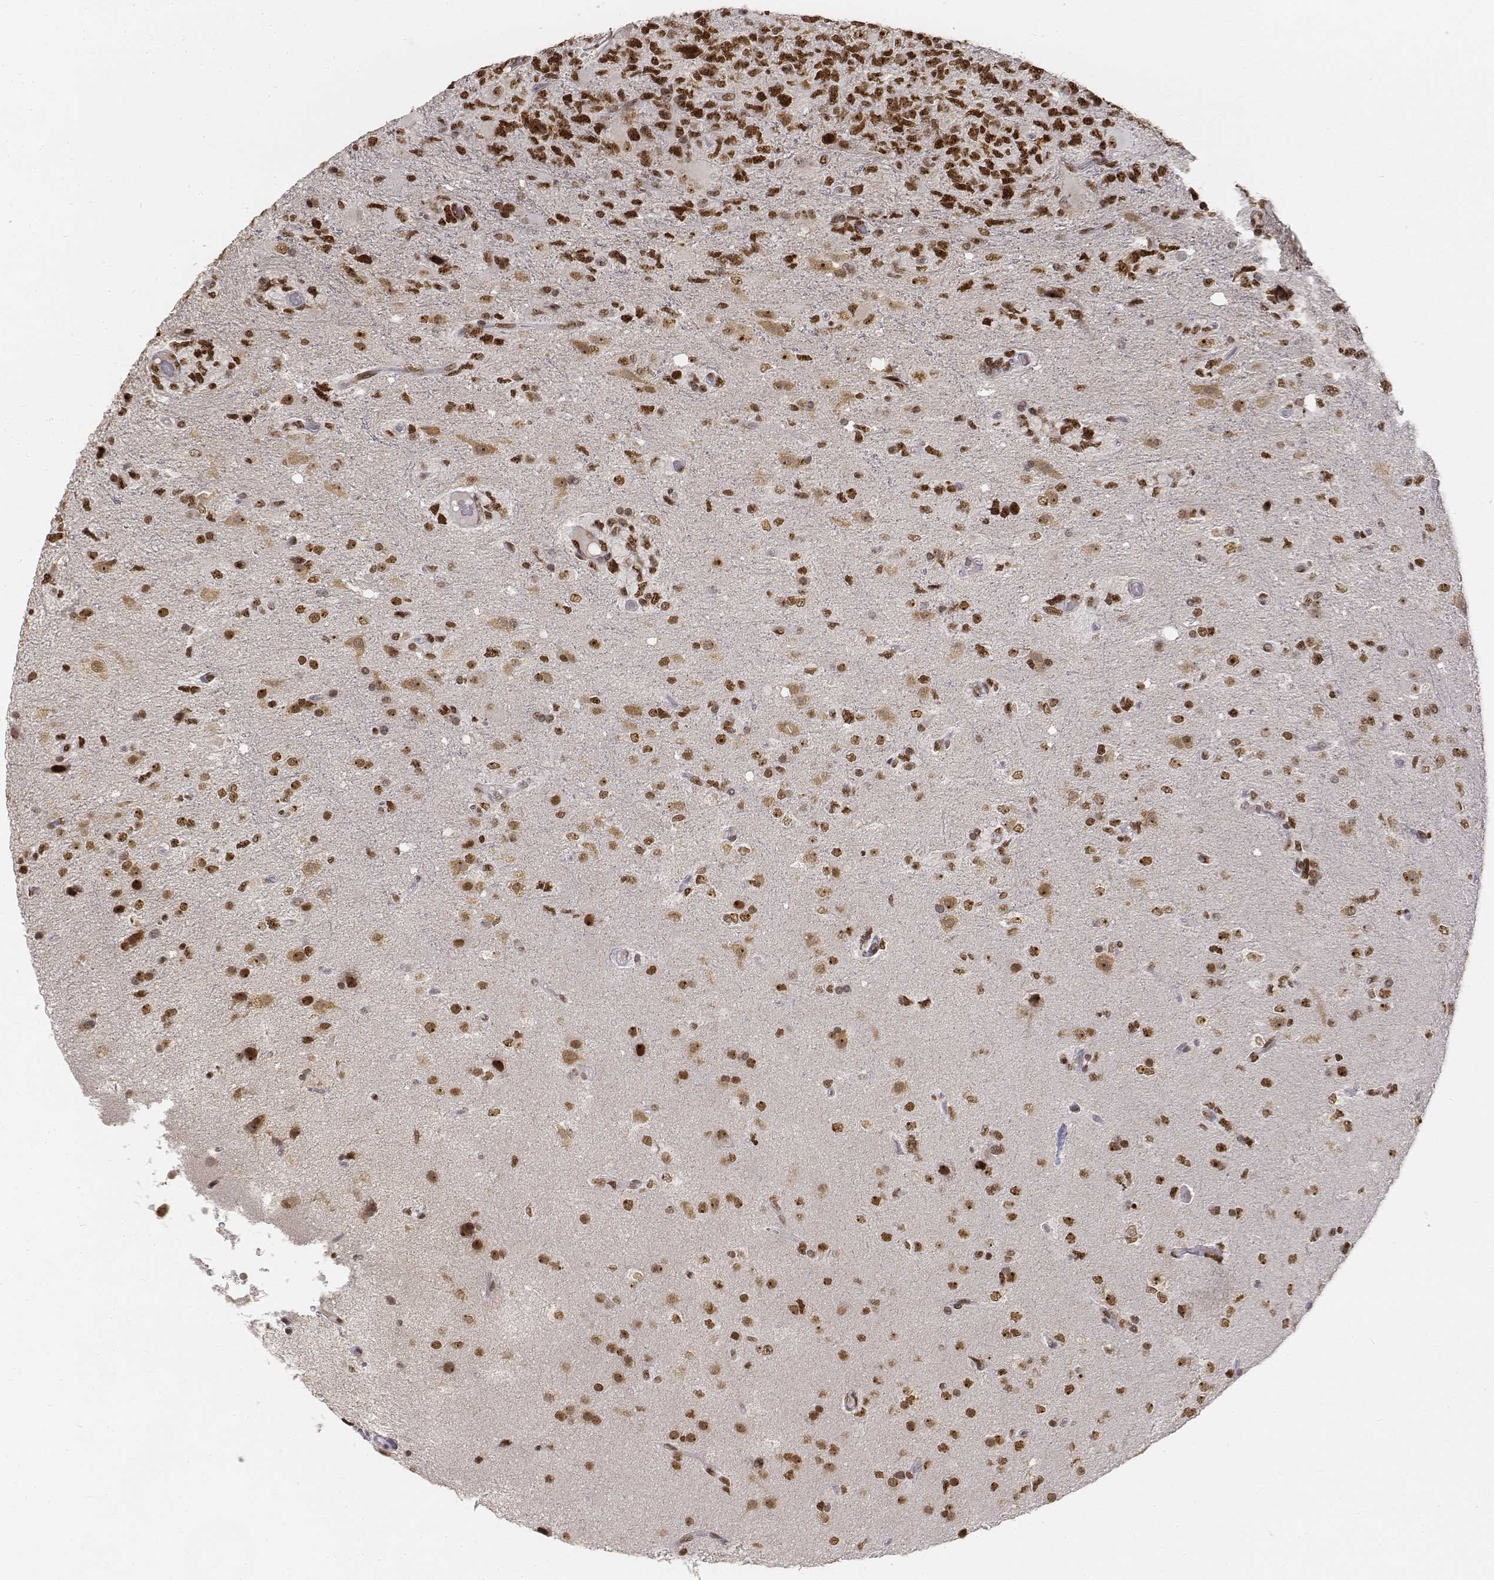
{"staining": {"intensity": "strong", "quantity": ">75%", "location": "nuclear"}, "tissue": "glioma", "cell_type": "Tumor cells", "image_type": "cancer", "snomed": [{"axis": "morphology", "description": "Glioma, malignant, High grade"}, {"axis": "topography", "description": "Brain"}], "caption": "Protein expression analysis of human malignant high-grade glioma reveals strong nuclear staining in approximately >75% of tumor cells.", "gene": "PHF6", "patient": {"sex": "female", "age": 71}}